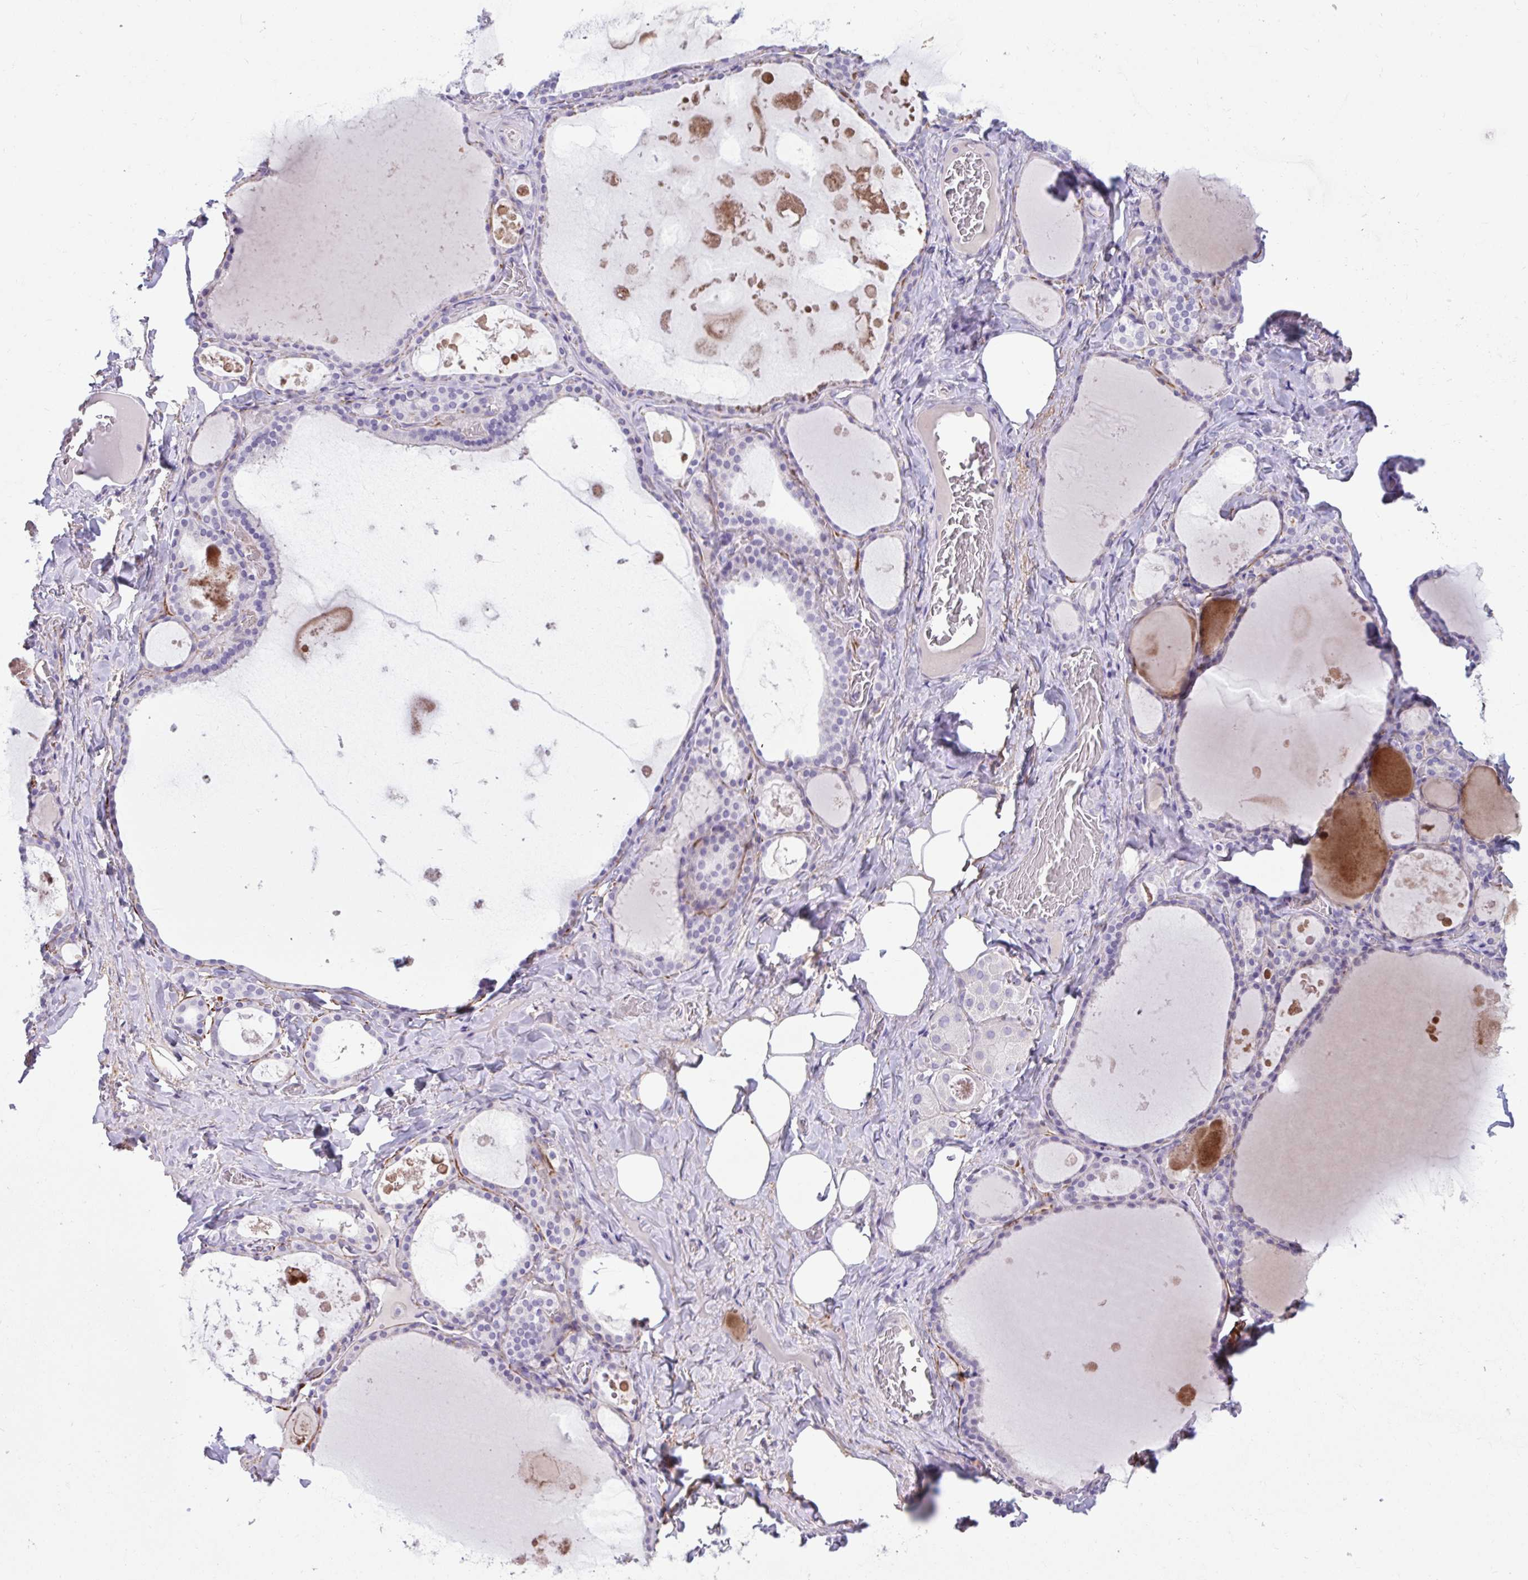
{"staining": {"intensity": "negative", "quantity": "none", "location": "none"}, "tissue": "thyroid gland", "cell_type": "Glandular cells", "image_type": "normal", "snomed": [{"axis": "morphology", "description": "Normal tissue, NOS"}, {"axis": "topography", "description": "Thyroid gland"}], "caption": "Glandular cells show no significant staining in normal thyroid gland. (DAB (3,3'-diaminobenzidine) IHC with hematoxylin counter stain).", "gene": "PIGZ", "patient": {"sex": "male", "age": 56}}